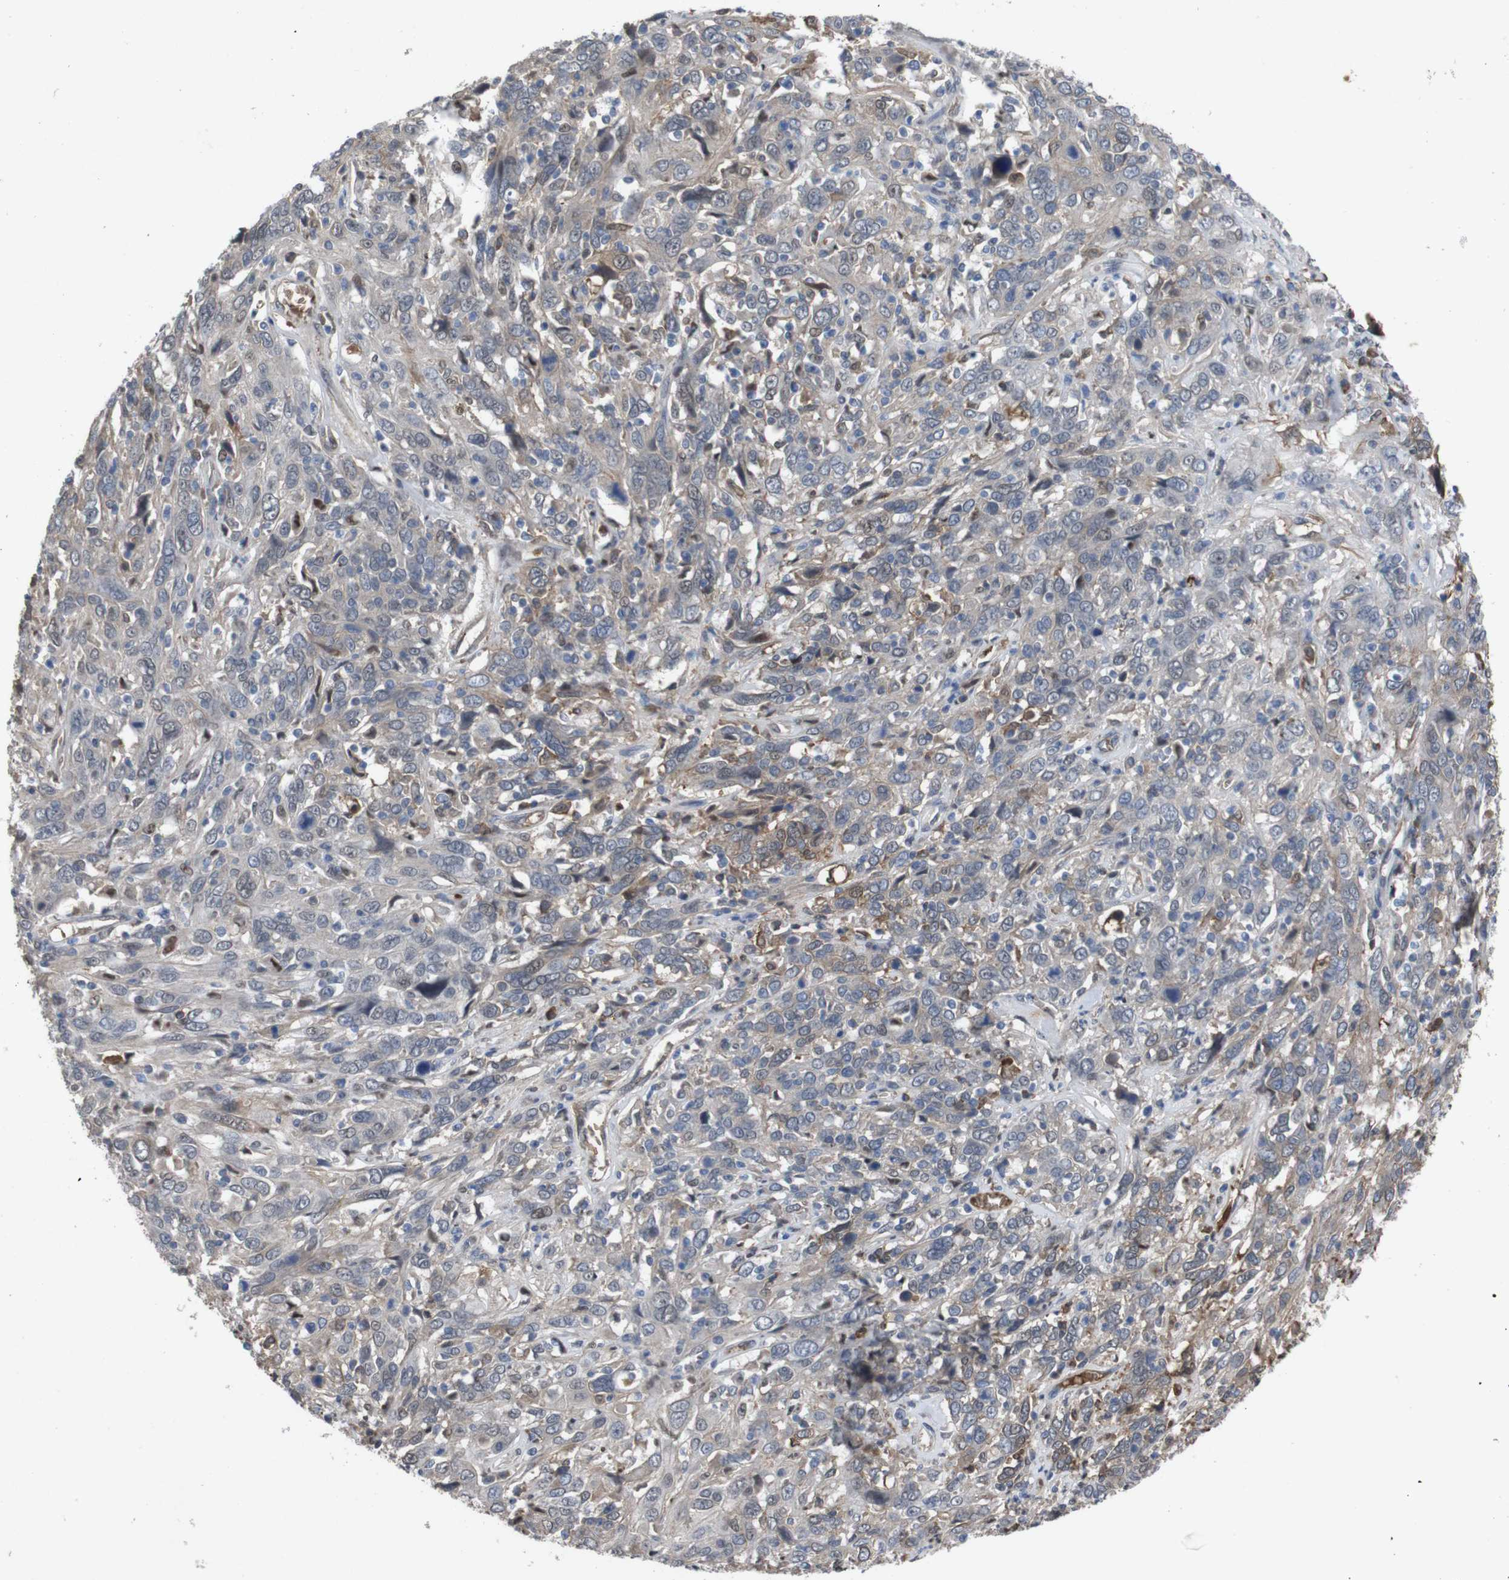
{"staining": {"intensity": "weak", "quantity": "<25%", "location": "cytoplasmic/membranous"}, "tissue": "cervical cancer", "cell_type": "Tumor cells", "image_type": "cancer", "snomed": [{"axis": "morphology", "description": "Squamous cell carcinoma, NOS"}, {"axis": "topography", "description": "Cervix"}], "caption": "Squamous cell carcinoma (cervical) stained for a protein using immunohistochemistry shows no expression tumor cells.", "gene": "SPTB", "patient": {"sex": "female", "age": 46}}